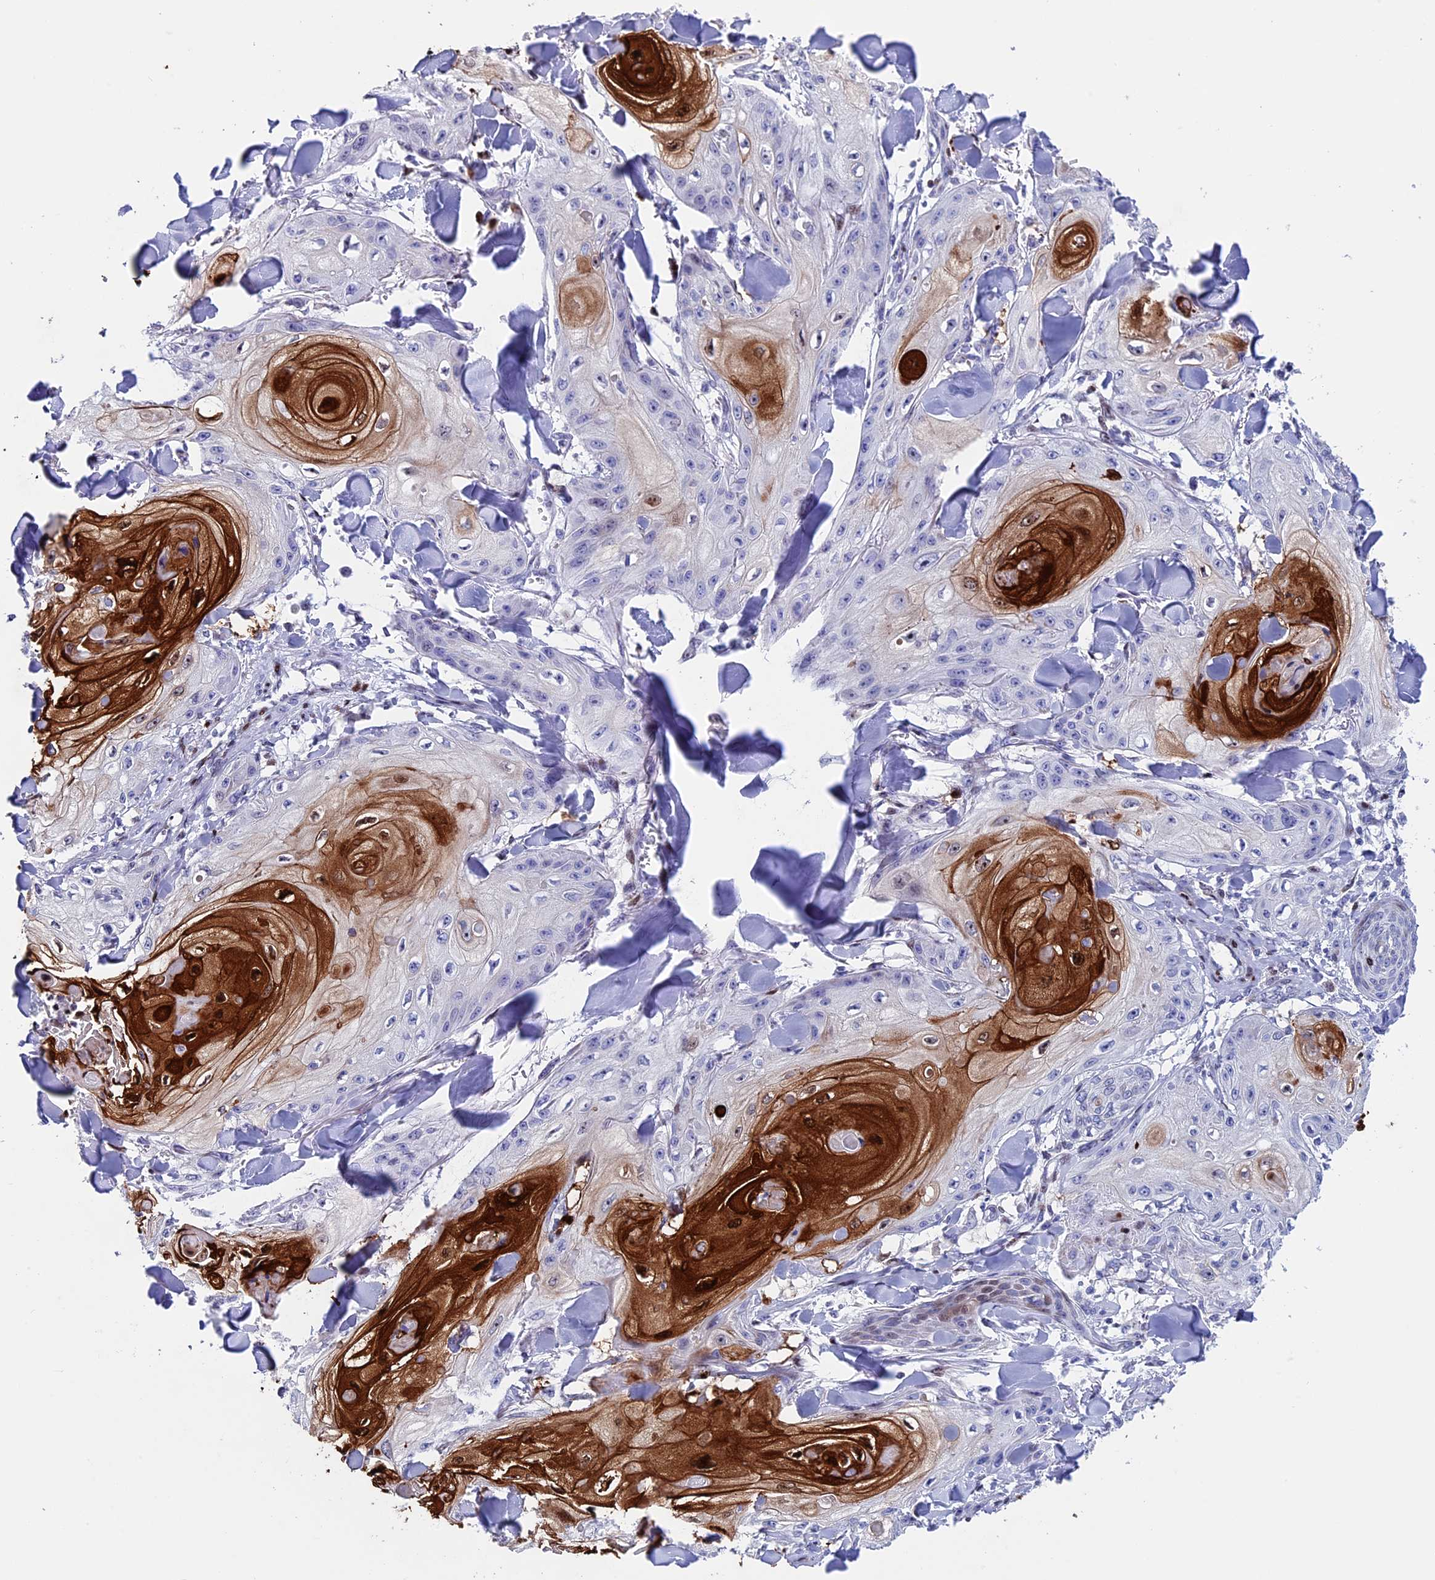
{"staining": {"intensity": "strong", "quantity": "25%-75%", "location": "cytoplasmic/membranous,nuclear"}, "tissue": "skin cancer", "cell_type": "Tumor cells", "image_type": "cancer", "snomed": [{"axis": "morphology", "description": "Squamous cell carcinoma, NOS"}, {"axis": "topography", "description": "Skin"}], "caption": "High-power microscopy captured an immunohistochemistry photomicrograph of skin cancer, revealing strong cytoplasmic/membranous and nuclear expression in about 25%-75% of tumor cells.", "gene": "BTBD3", "patient": {"sex": "male", "age": 74}}